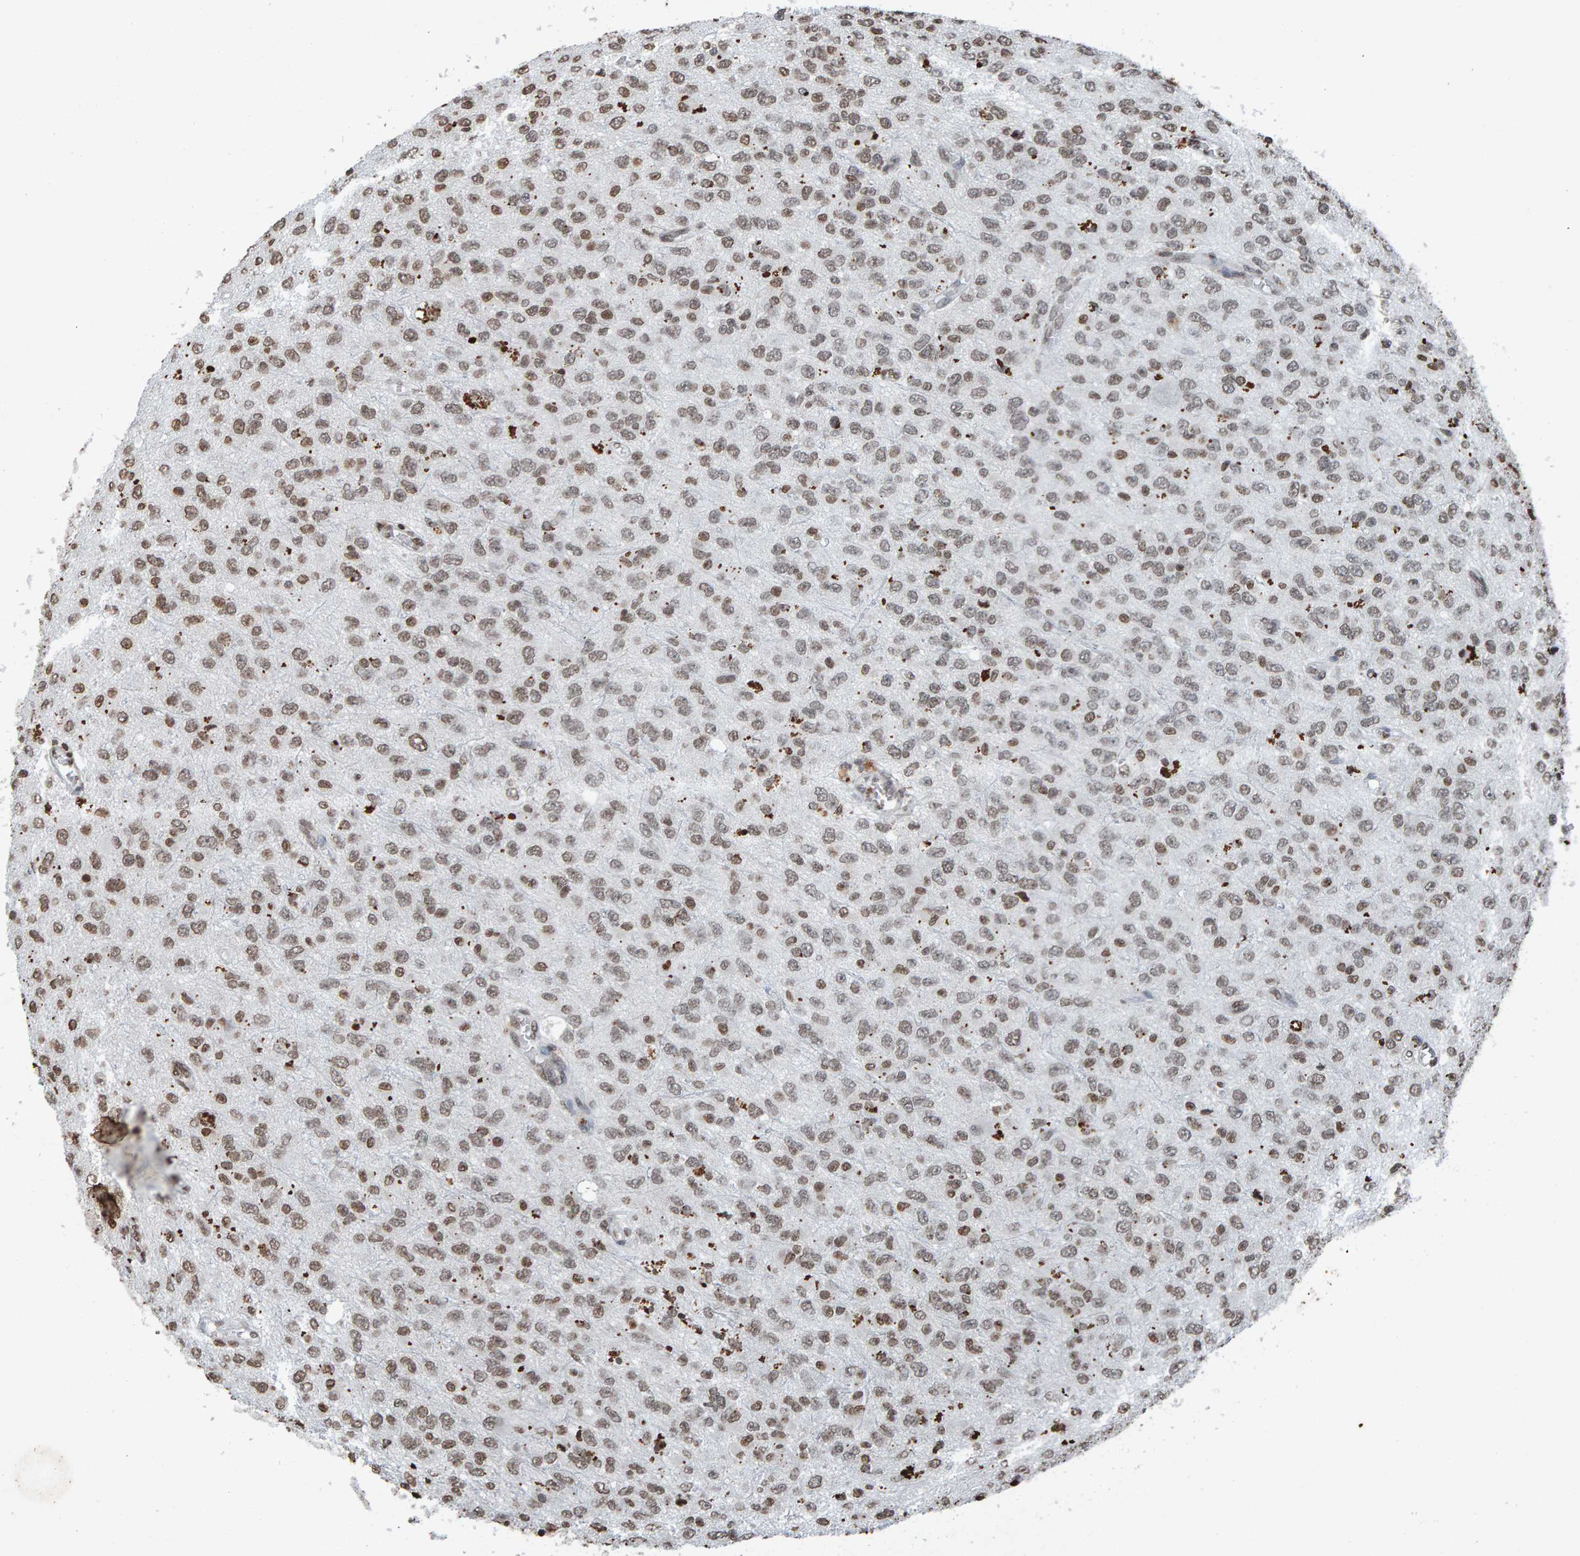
{"staining": {"intensity": "weak", "quantity": "25%-75%", "location": "nuclear"}, "tissue": "glioma", "cell_type": "Tumor cells", "image_type": "cancer", "snomed": [{"axis": "morphology", "description": "Glioma, malignant, High grade"}, {"axis": "topography", "description": "pancreas cauda"}], "caption": "Weak nuclear expression for a protein is present in approximately 25%-75% of tumor cells of high-grade glioma (malignant) using IHC.", "gene": "H2AZ1", "patient": {"sex": "male", "age": 60}}